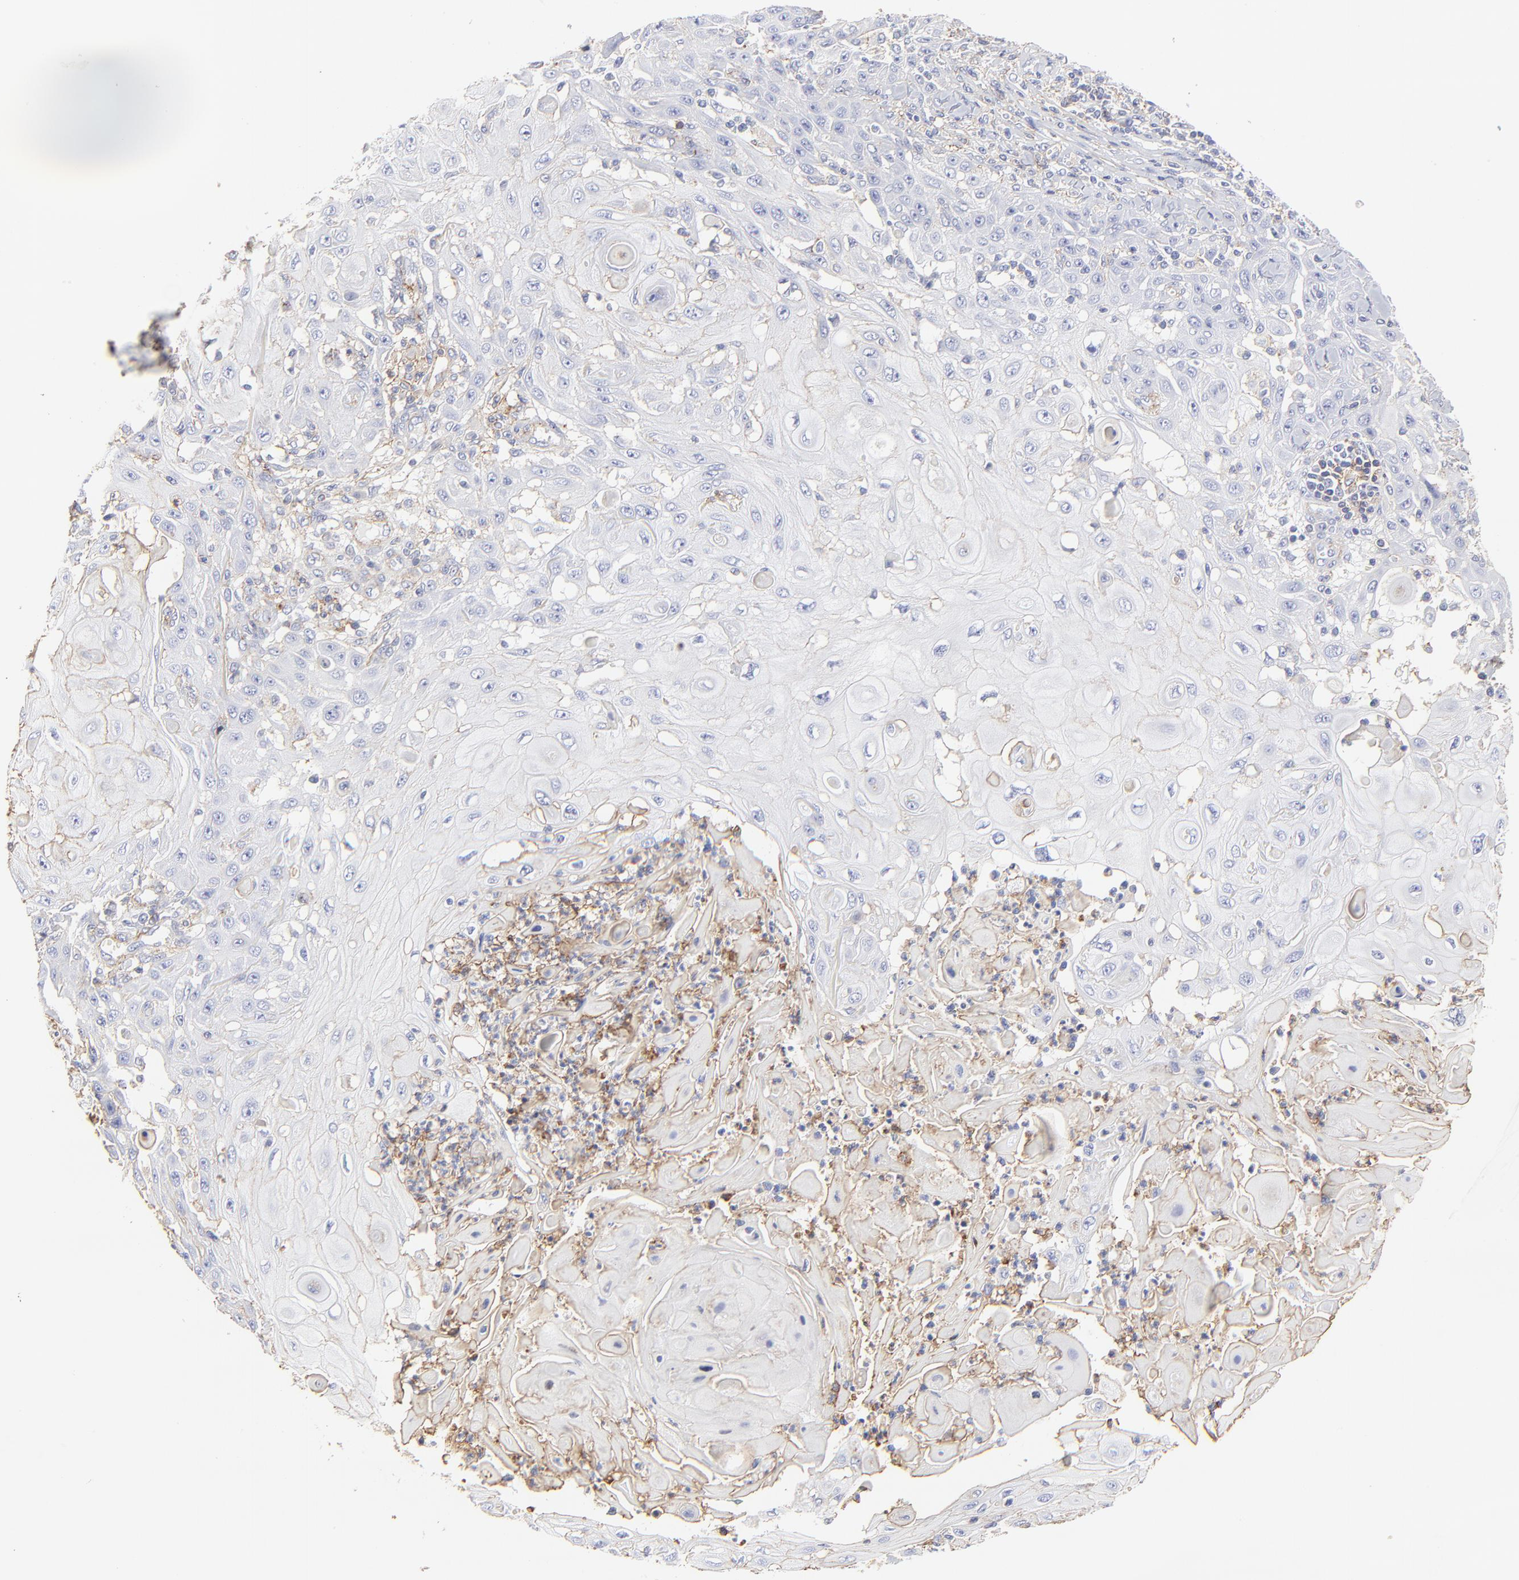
{"staining": {"intensity": "negative", "quantity": "none", "location": "none"}, "tissue": "skin cancer", "cell_type": "Tumor cells", "image_type": "cancer", "snomed": [{"axis": "morphology", "description": "Squamous cell carcinoma, NOS"}, {"axis": "topography", "description": "Skin"}], "caption": "Tumor cells show no significant protein expression in skin squamous cell carcinoma.", "gene": "ANXA6", "patient": {"sex": "male", "age": 24}}